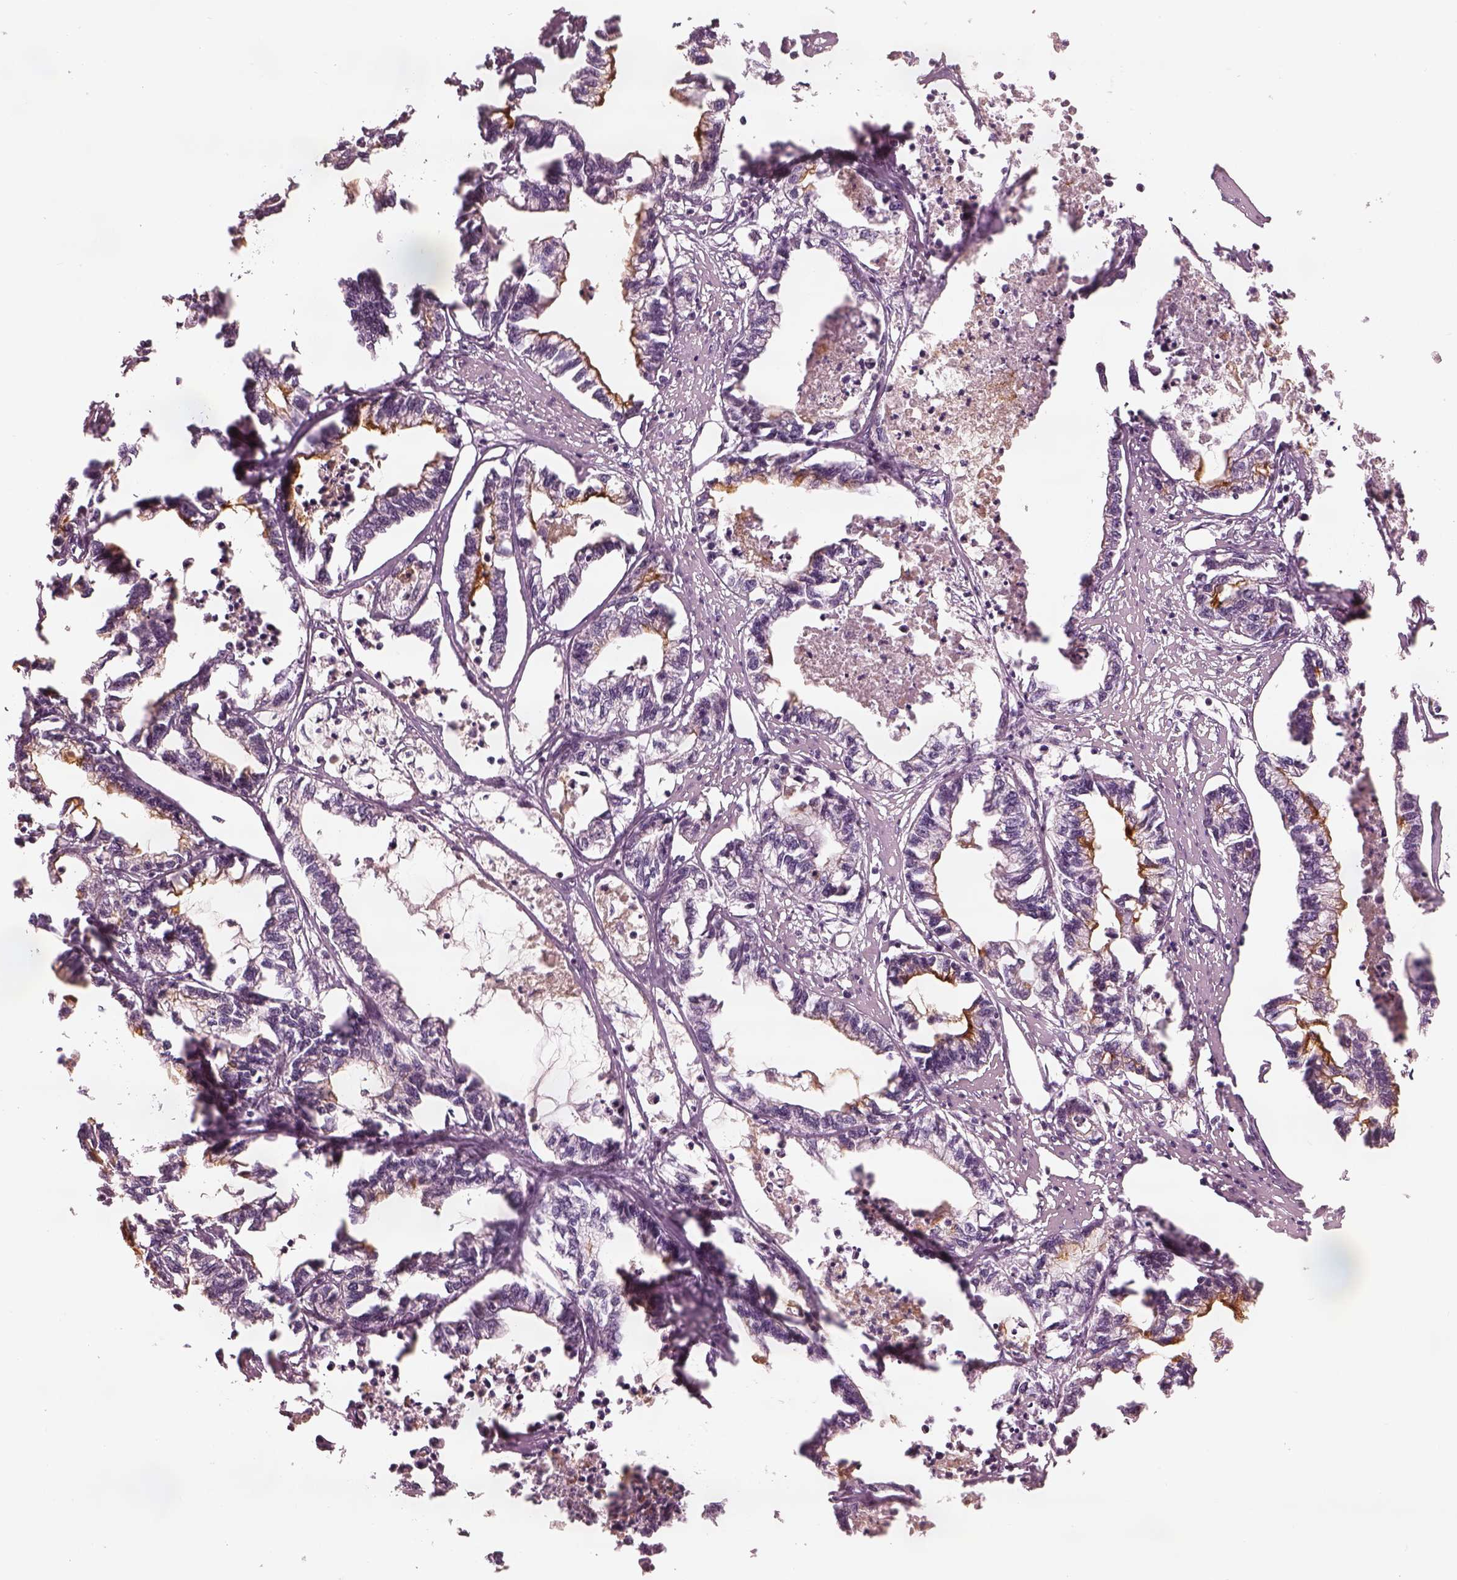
{"staining": {"intensity": "strong", "quantity": "<25%", "location": "cytoplasmic/membranous"}, "tissue": "stomach cancer", "cell_type": "Tumor cells", "image_type": "cancer", "snomed": [{"axis": "morphology", "description": "Adenocarcinoma, NOS"}, {"axis": "topography", "description": "Stomach"}], "caption": "An immunohistochemistry (IHC) micrograph of neoplastic tissue is shown. Protein staining in brown labels strong cytoplasmic/membranous positivity in stomach cancer within tumor cells.", "gene": "MIA", "patient": {"sex": "male", "age": 83}}